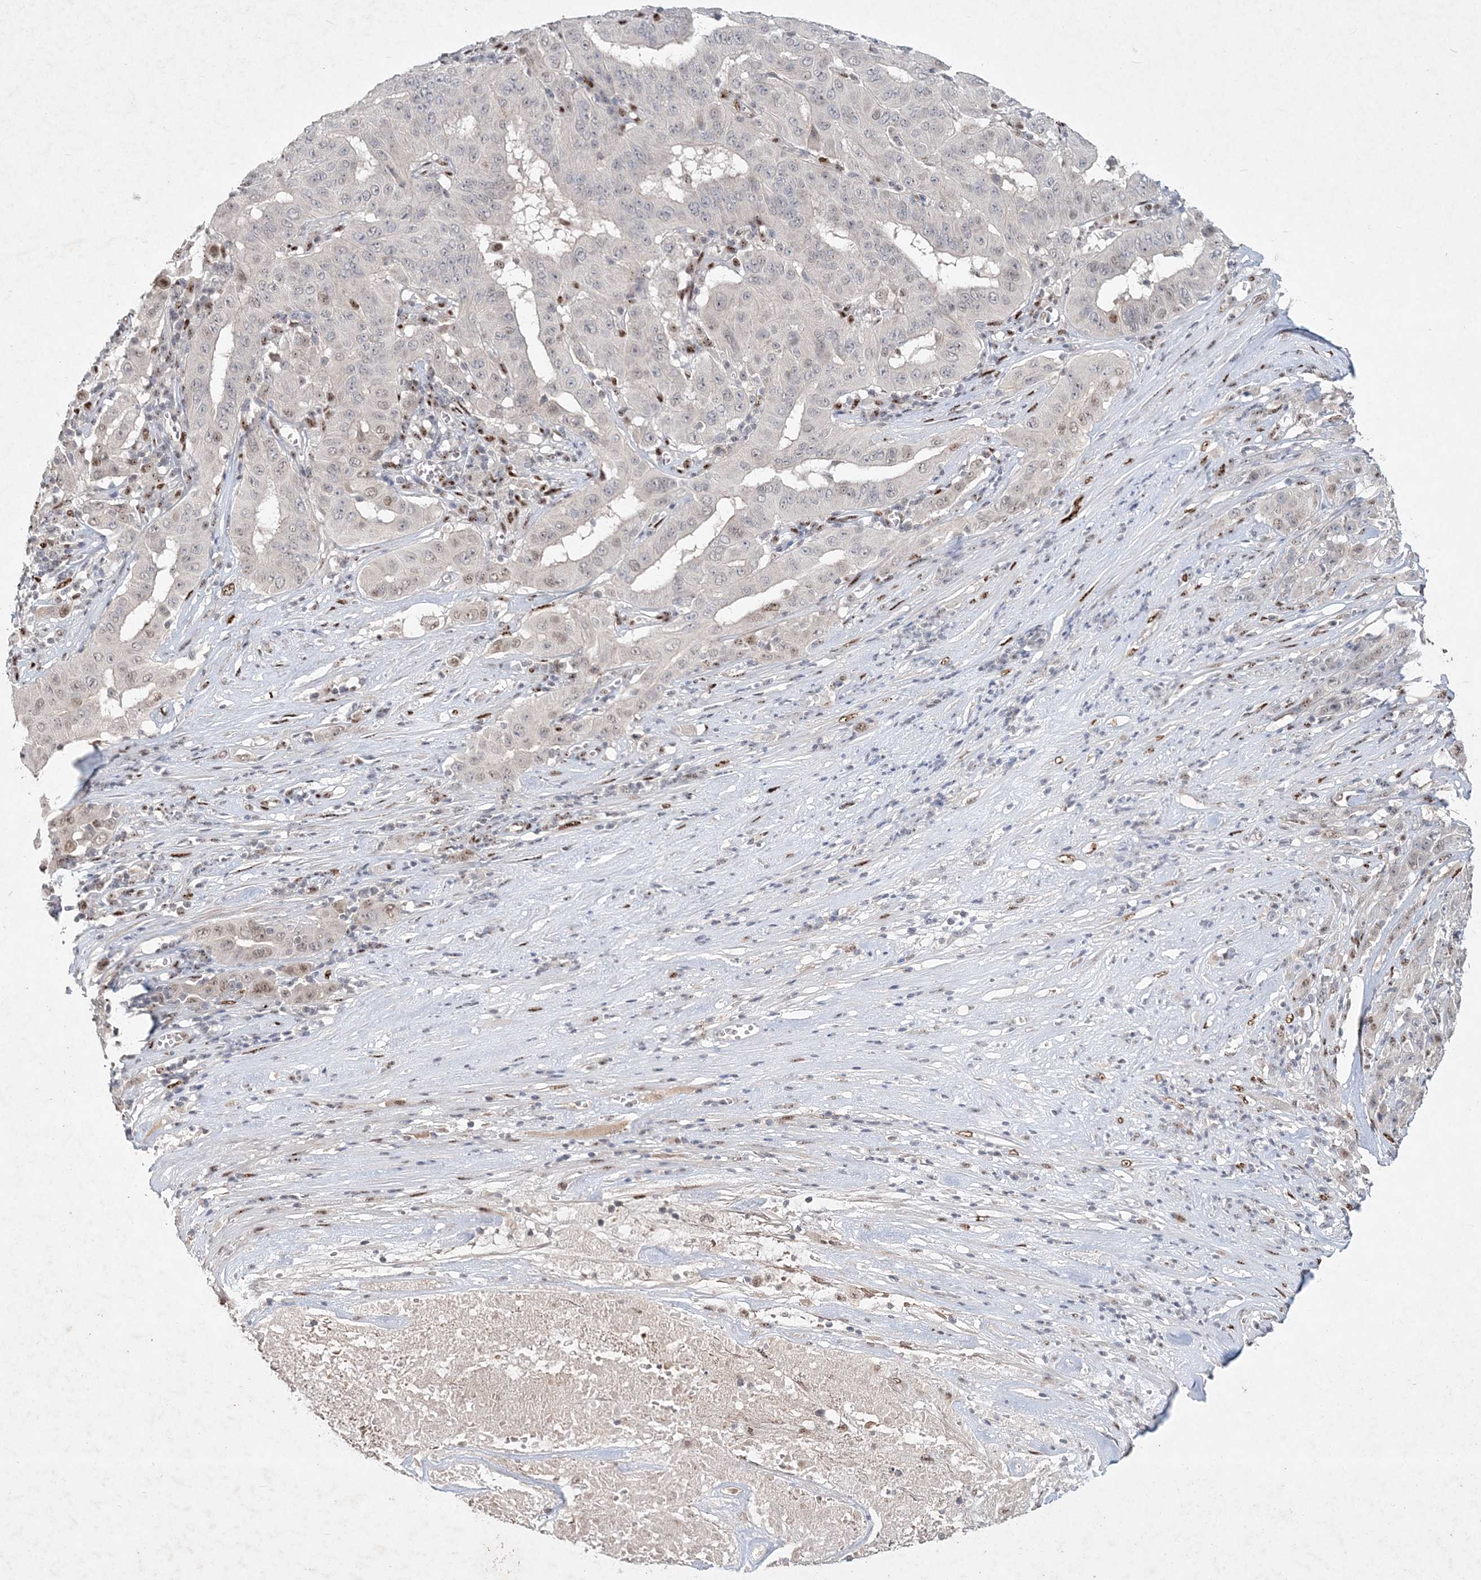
{"staining": {"intensity": "weak", "quantity": "<25%", "location": "nuclear"}, "tissue": "pancreatic cancer", "cell_type": "Tumor cells", "image_type": "cancer", "snomed": [{"axis": "morphology", "description": "Adenocarcinoma, NOS"}, {"axis": "topography", "description": "Pancreas"}], "caption": "Immunohistochemical staining of human pancreatic adenocarcinoma exhibits no significant staining in tumor cells.", "gene": "GIN1", "patient": {"sex": "male", "age": 63}}